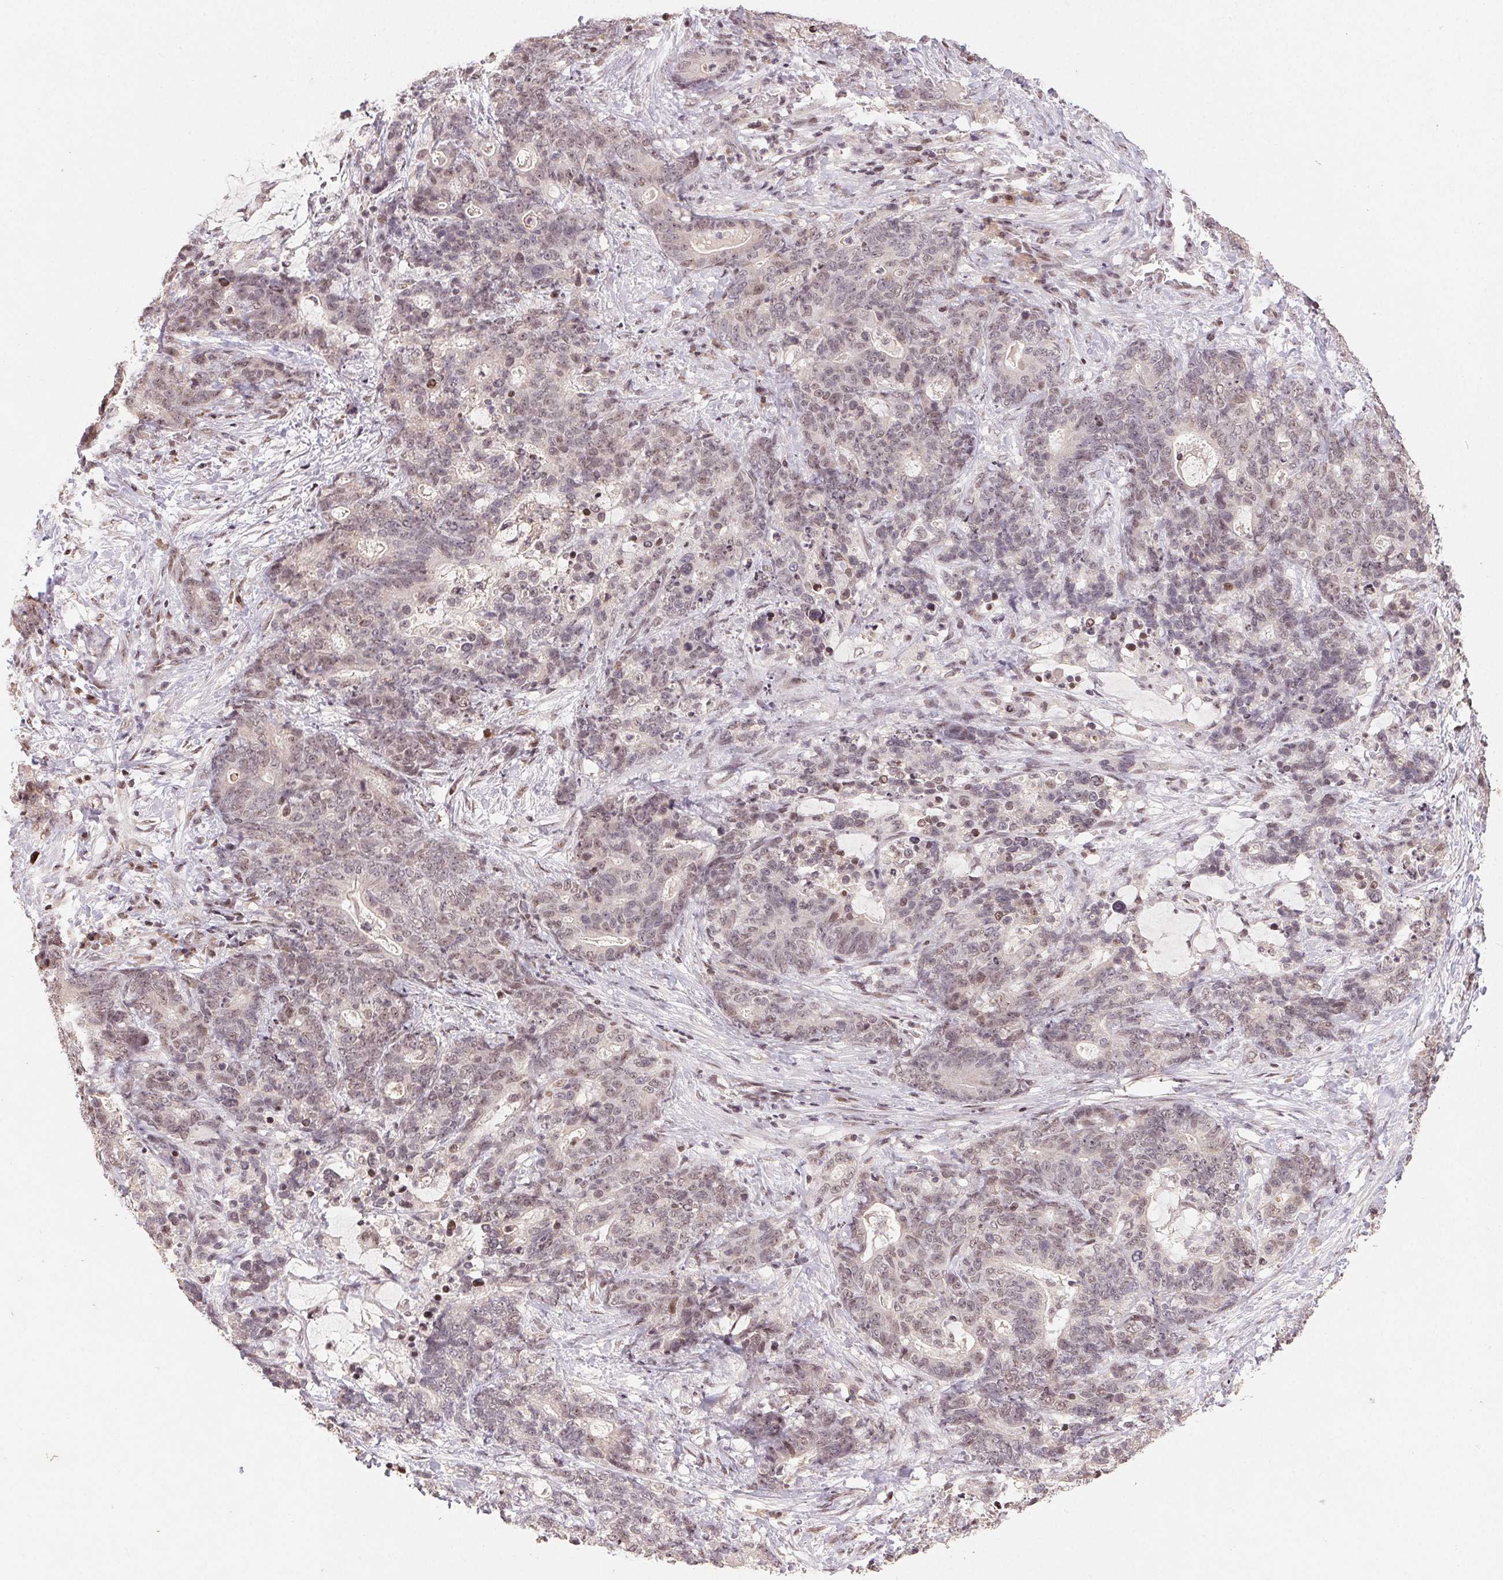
{"staining": {"intensity": "weak", "quantity": "<25%", "location": "nuclear"}, "tissue": "stomach cancer", "cell_type": "Tumor cells", "image_type": "cancer", "snomed": [{"axis": "morphology", "description": "Normal tissue, NOS"}, {"axis": "morphology", "description": "Adenocarcinoma, NOS"}, {"axis": "topography", "description": "Stomach"}], "caption": "IHC photomicrograph of neoplastic tissue: human adenocarcinoma (stomach) stained with DAB displays no significant protein positivity in tumor cells.", "gene": "MAPKAPK2", "patient": {"sex": "female", "age": 64}}